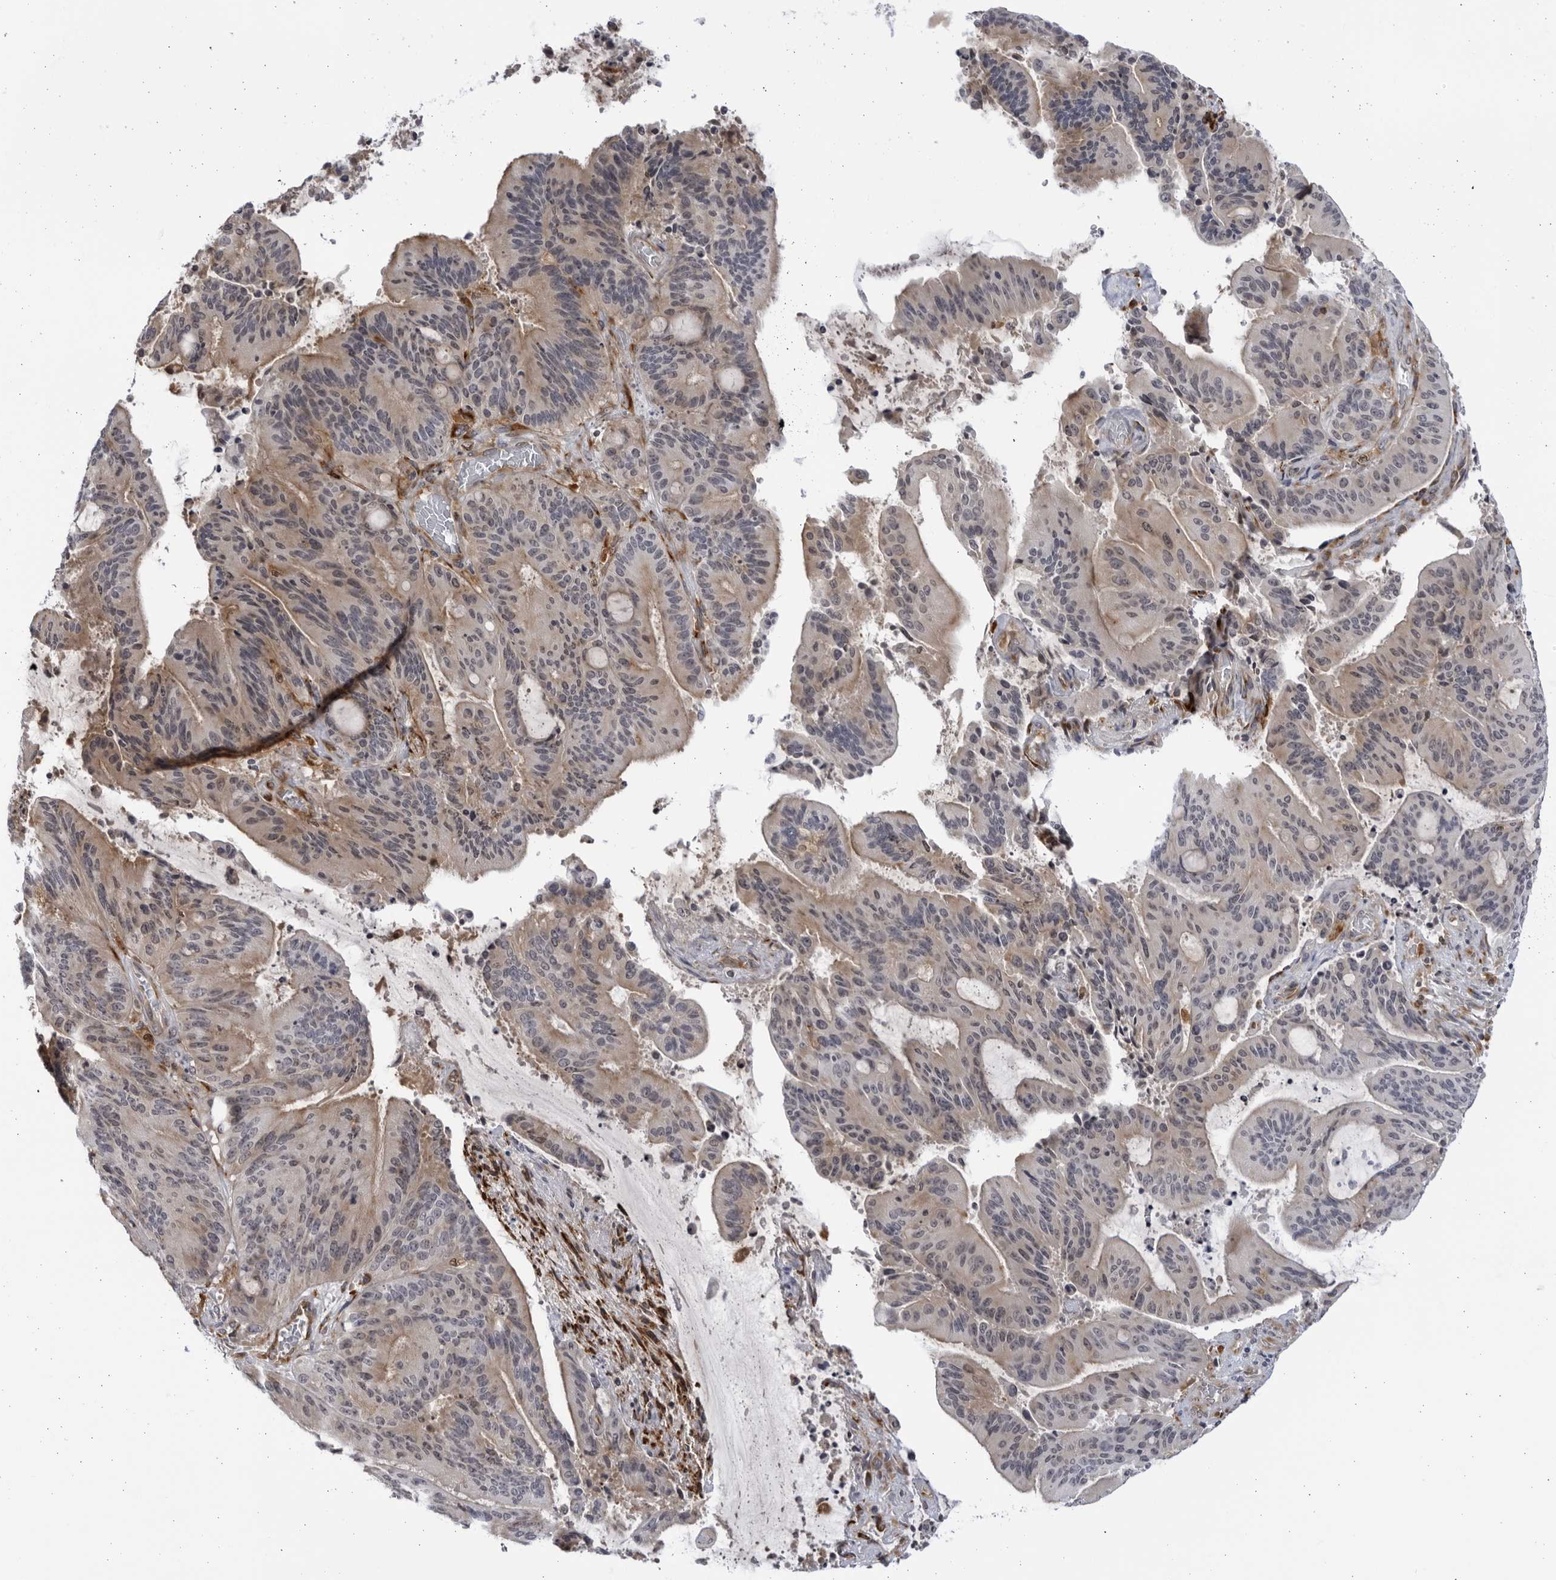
{"staining": {"intensity": "negative", "quantity": "none", "location": "none"}, "tissue": "liver cancer", "cell_type": "Tumor cells", "image_type": "cancer", "snomed": [{"axis": "morphology", "description": "Normal tissue, NOS"}, {"axis": "morphology", "description": "Cholangiocarcinoma"}, {"axis": "topography", "description": "Liver"}, {"axis": "topography", "description": "Peripheral nerve tissue"}], "caption": "Tumor cells are negative for protein expression in human cholangiocarcinoma (liver).", "gene": "BMP2K", "patient": {"sex": "female", "age": 73}}